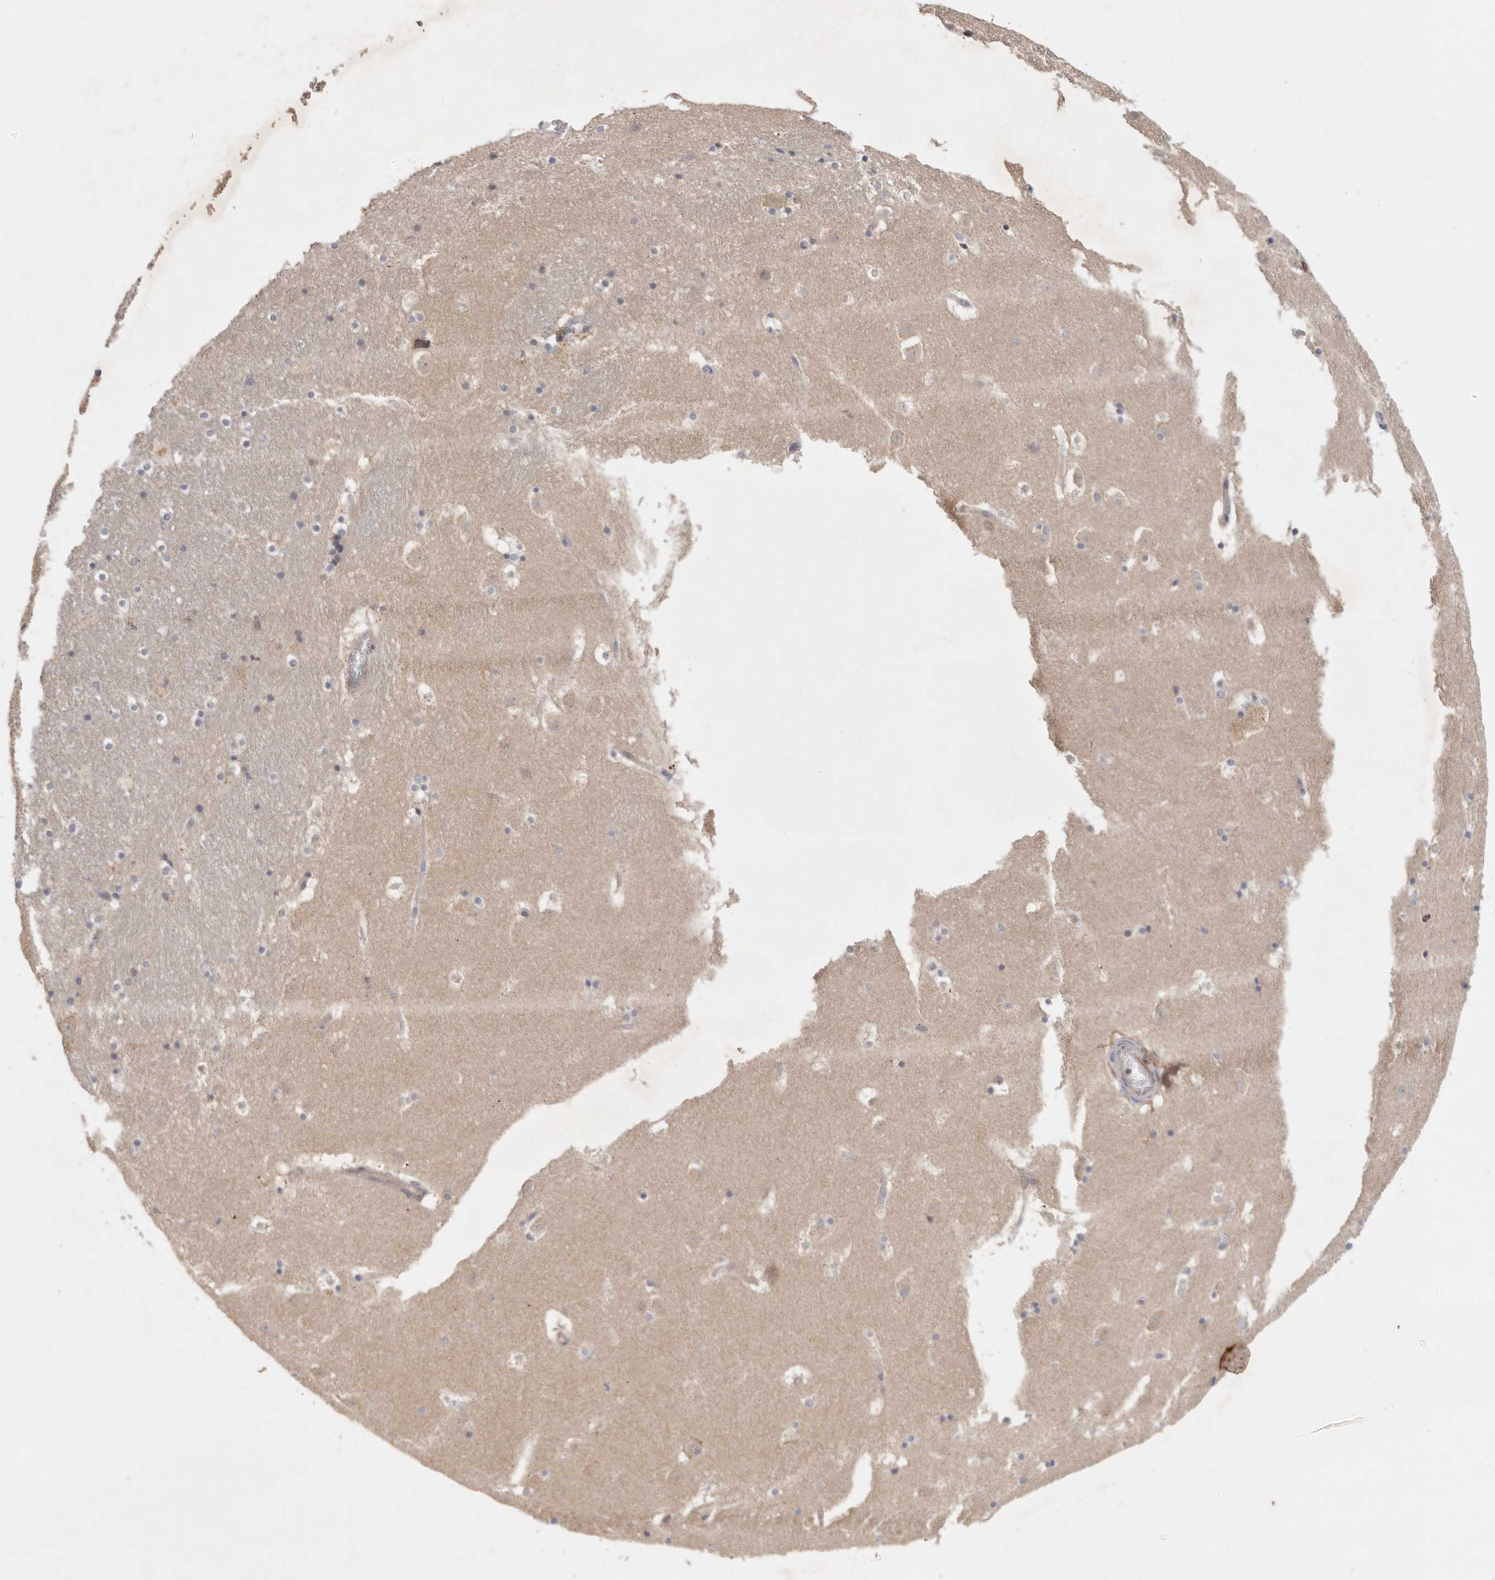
{"staining": {"intensity": "negative", "quantity": "none", "location": "none"}, "tissue": "caudate", "cell_type": "Glial cells", "image_type": "normal", "snomed": [{"axis": "morphology", "description": "Normal tissue, NOS"}, {"axis": "topography", "description": "Lateral ventricle wall"}], "caption": "Immunohistochemistry of benign caudate shows no staining in glial cells. (Immunohistochemistry (ihc), brightfield microscopy, high magnification).", "gene": "CFAP298", "patient": {"sex": "male", "age": 45}}